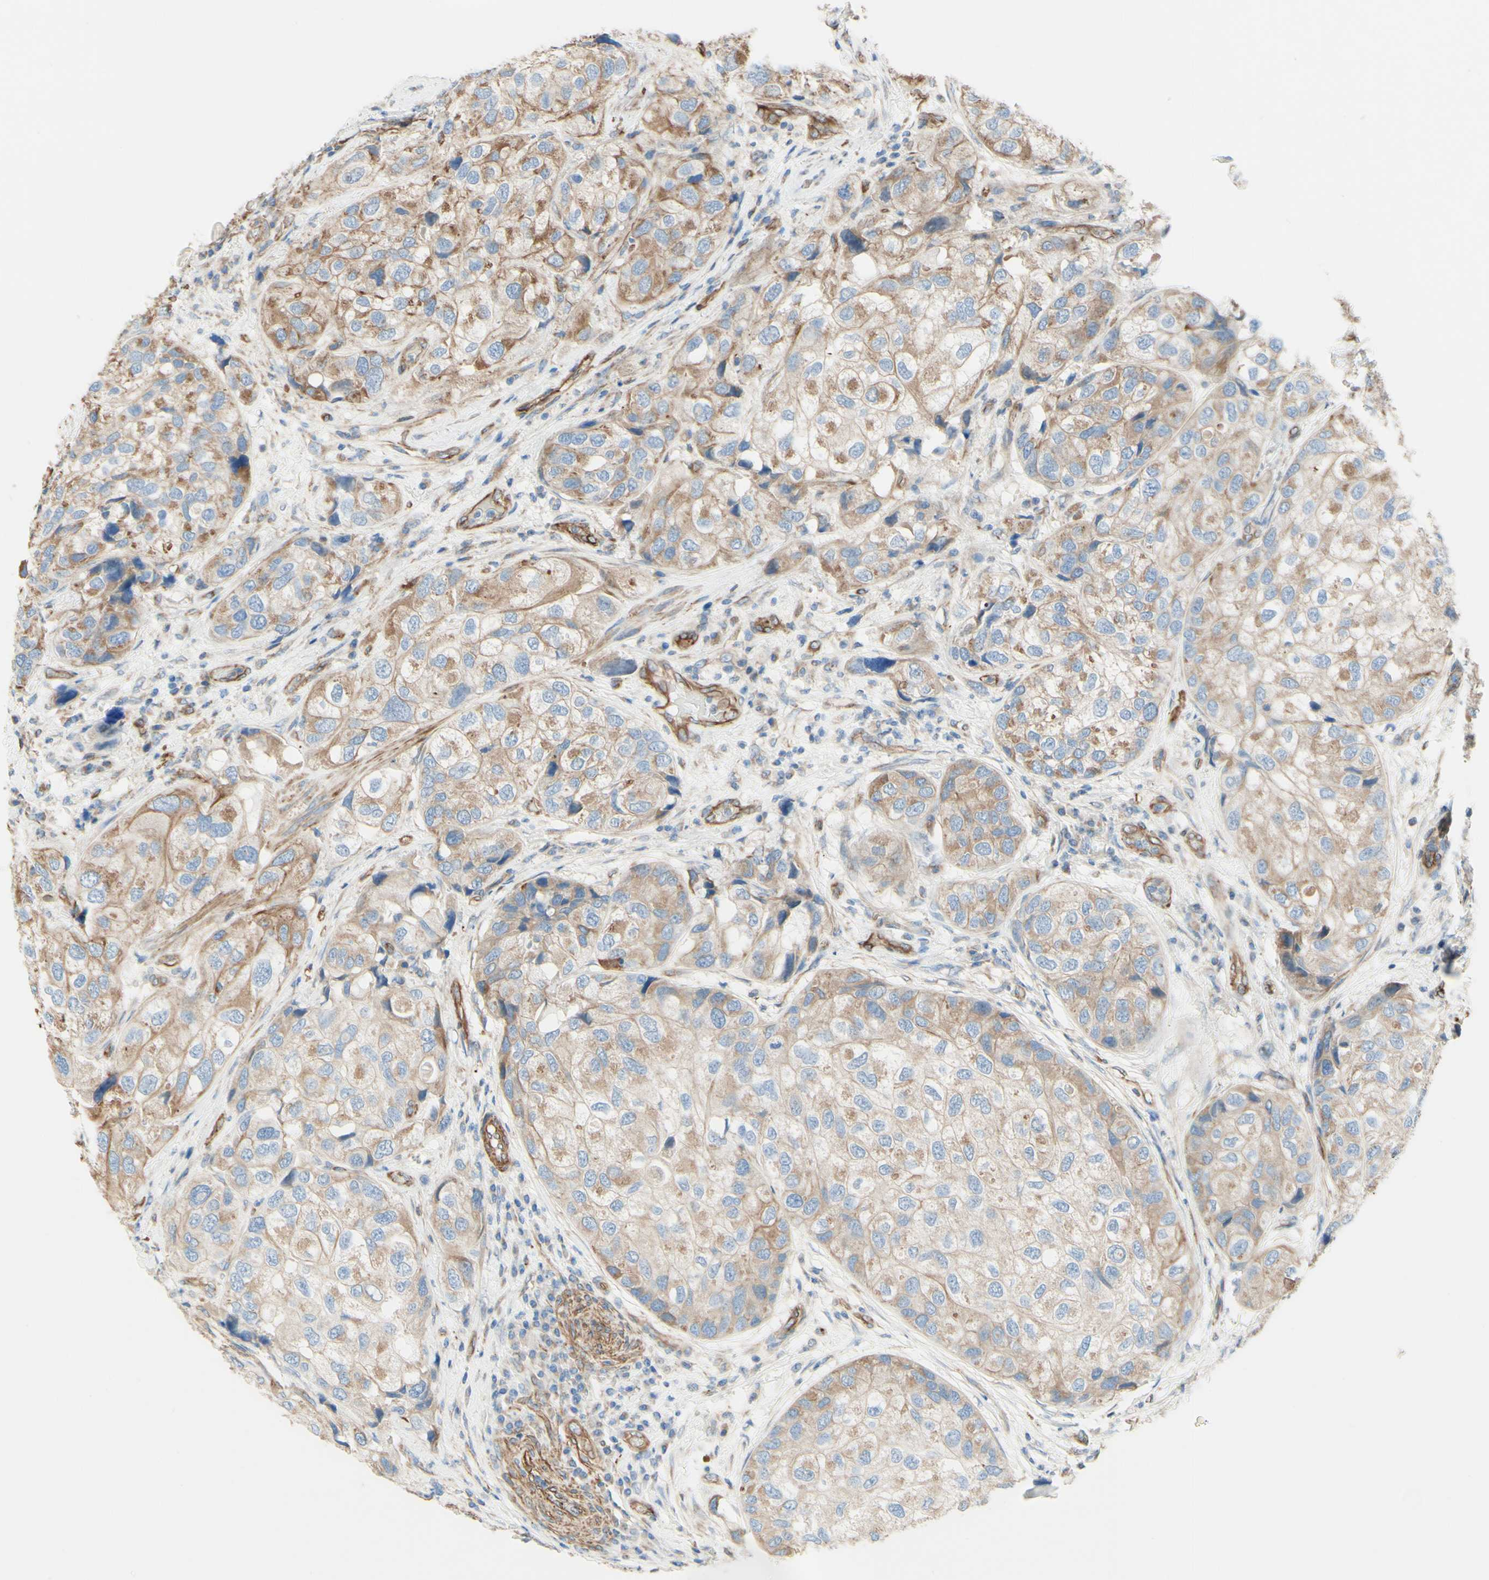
{"staining": {"intensity": "weak", "quantity": ">75%", "location": "cytoplasmic/membranous"}, "tissue": "urothelial cancer", "cell_type": "Tumor cells", "image_type": "cancer", "snomed": [{"axis": "morphology", "description": "Urothelial carcinoma, High grade"}, {"axis": "topography", "description": "Urinary bladder"}], "caption": "Urothelial cancer stained for a protein (brown) reveals weak cytoplasmic/membranous positive positivity in approximately >75% of tumor cells.", "gene": "ENDOD1", "patient": {"sex": "female", "age": 64}}